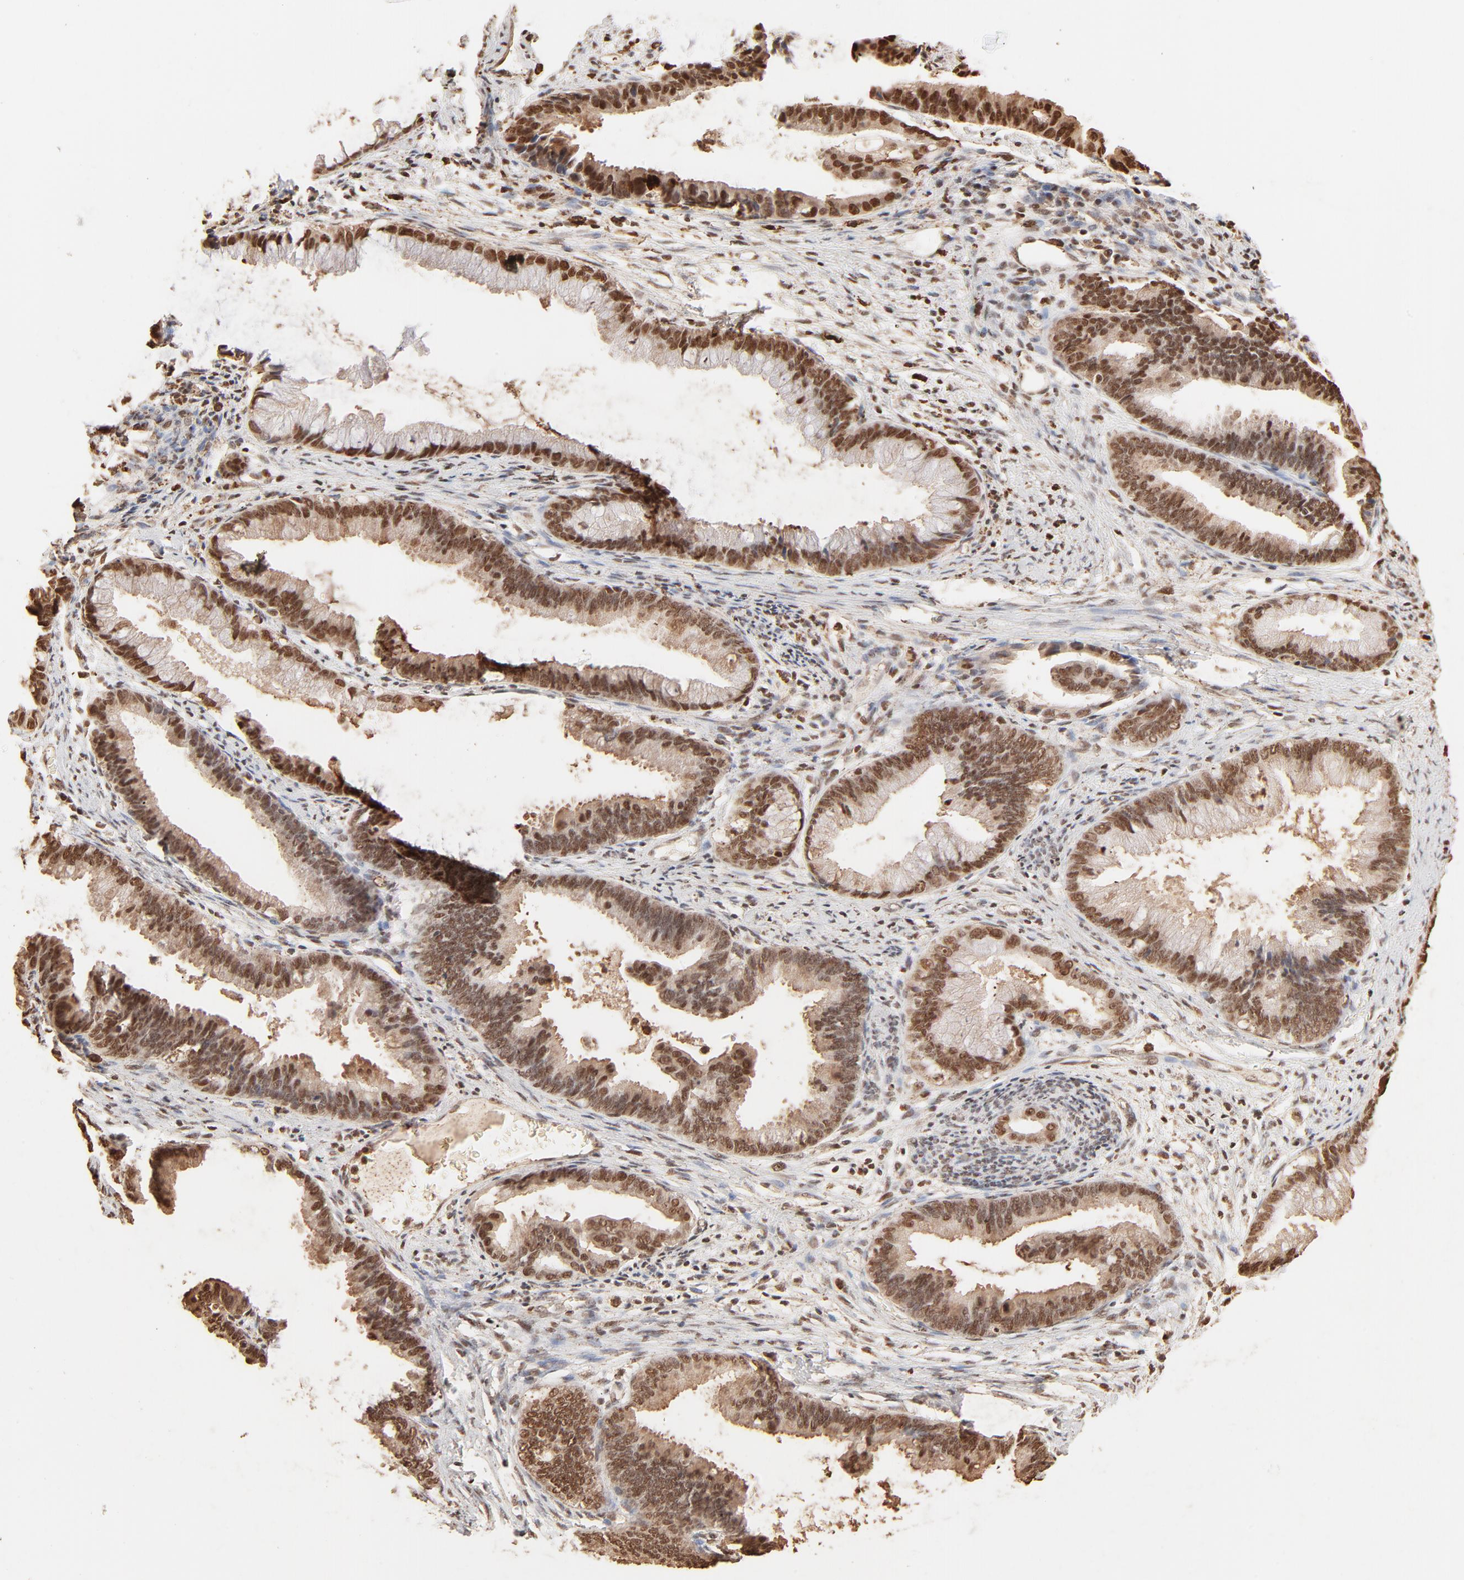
{"staining": {"intensity": "strong", "quantity": ">75%", "location": "nuclear"}, "tissue": "cervical cancer", "cell_type": "Tumor cells", "image_type": "cancer", "snomed": [{"axis": "morphology", "description": "Adenocarcinoma, NOS"}, {"axis": "topography", "description": "Cervix"}], "caption": "A high-resolution photomicrograph shows IHC staining of cervical cancer, which reveals strong nuclear staining in about >75% of tumor cells. (DAB (3,3'-diaminobenzidine) IHC with brightfield microscopy, high magnification).", "gene": "FAM50A", "patient": {"sex": "female", "age": 47}}